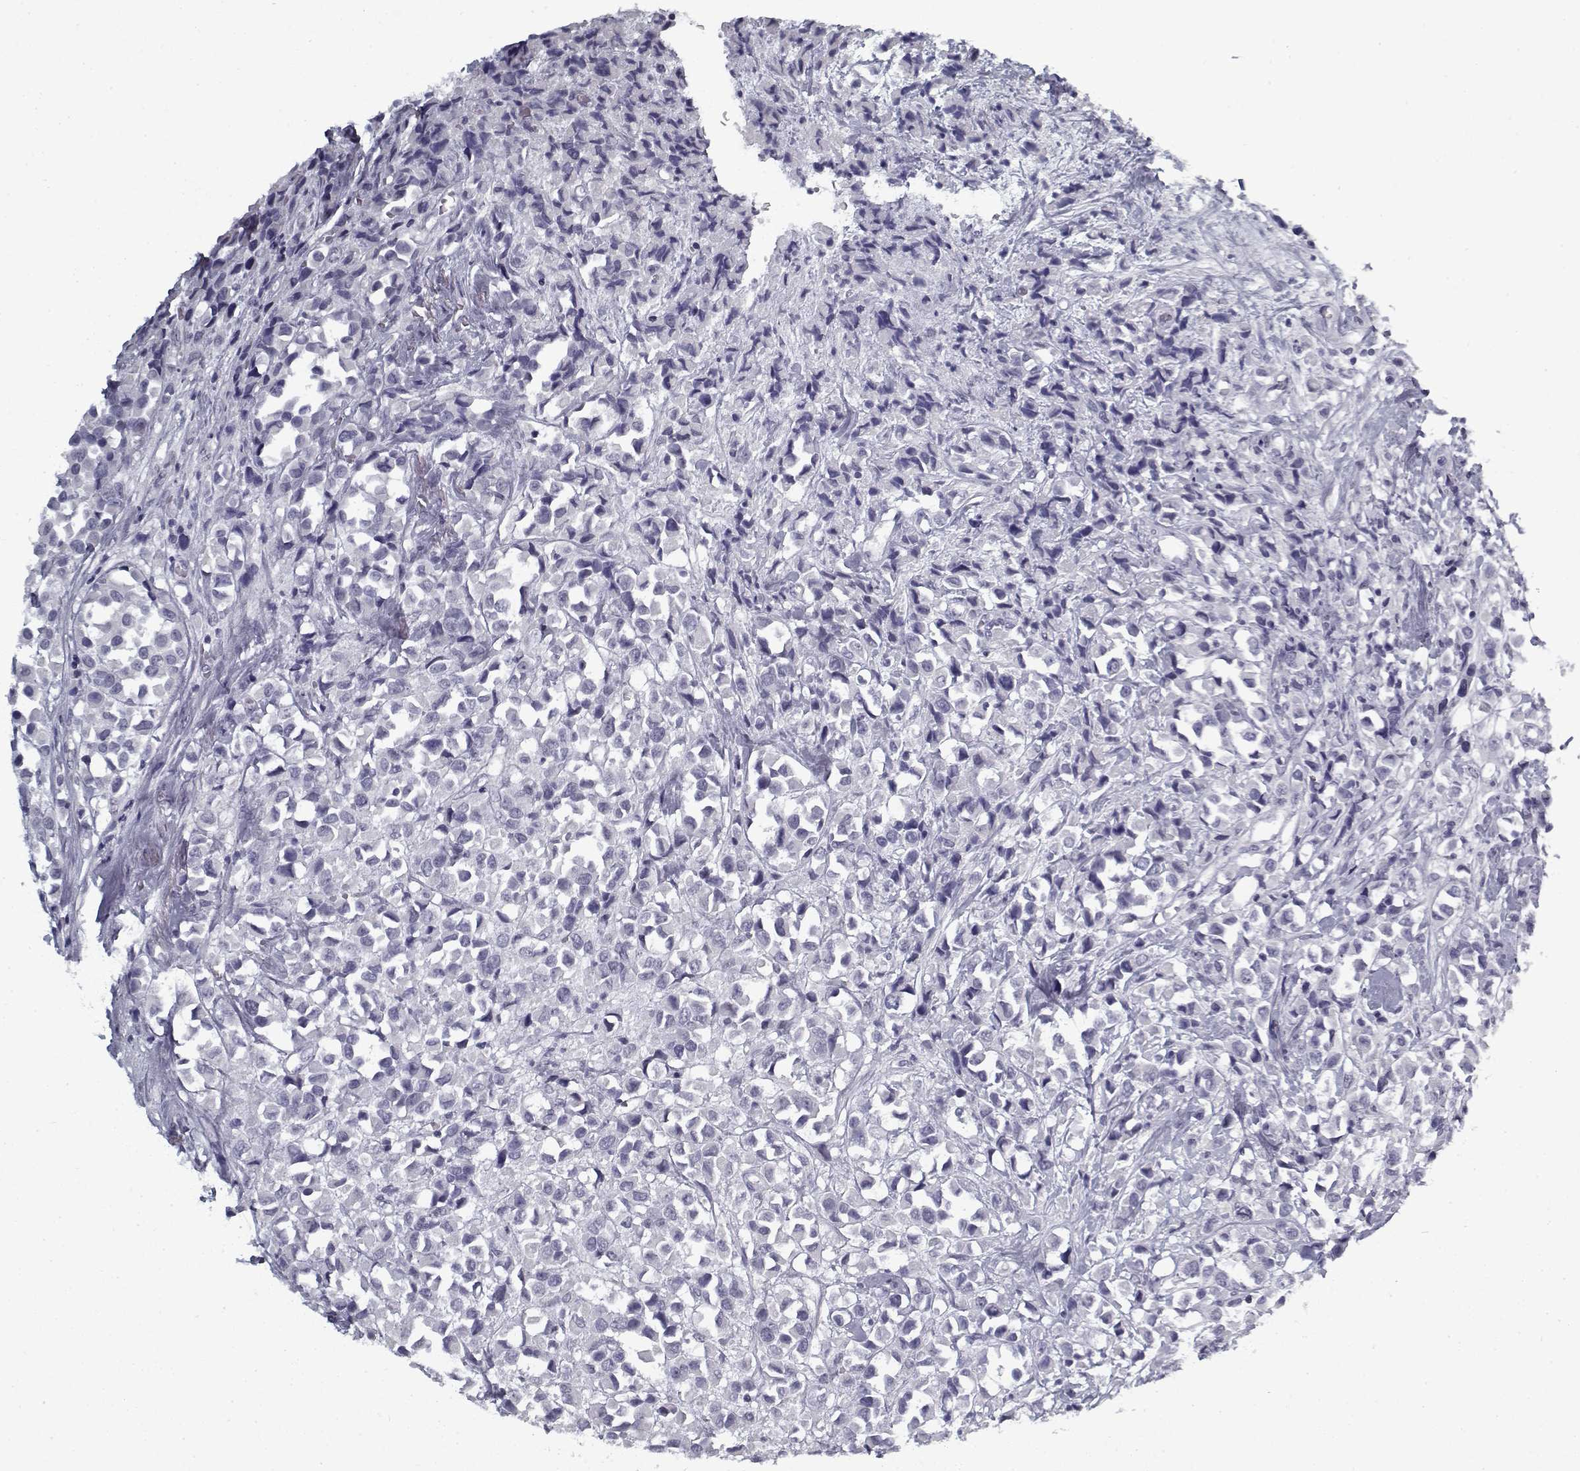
{"staining": {"intensity": "negative", "quantity": "none", "location": "none"}, "tissue": "breast cancer", "cell_type": "Tumor cells", "image_type": "cancer", "snomed": [{"axis": "morphology", "description": "Duct carcinoma"}, {"axis": "topography", "description": "Breast"}], "caption": "Immunohistochemical staining of breast cancer (invasive ductal carcinoma) shows no significant staining in tumor cells.", "gene": "RNF32", "patient": {"sex": "female", "age": 61}}